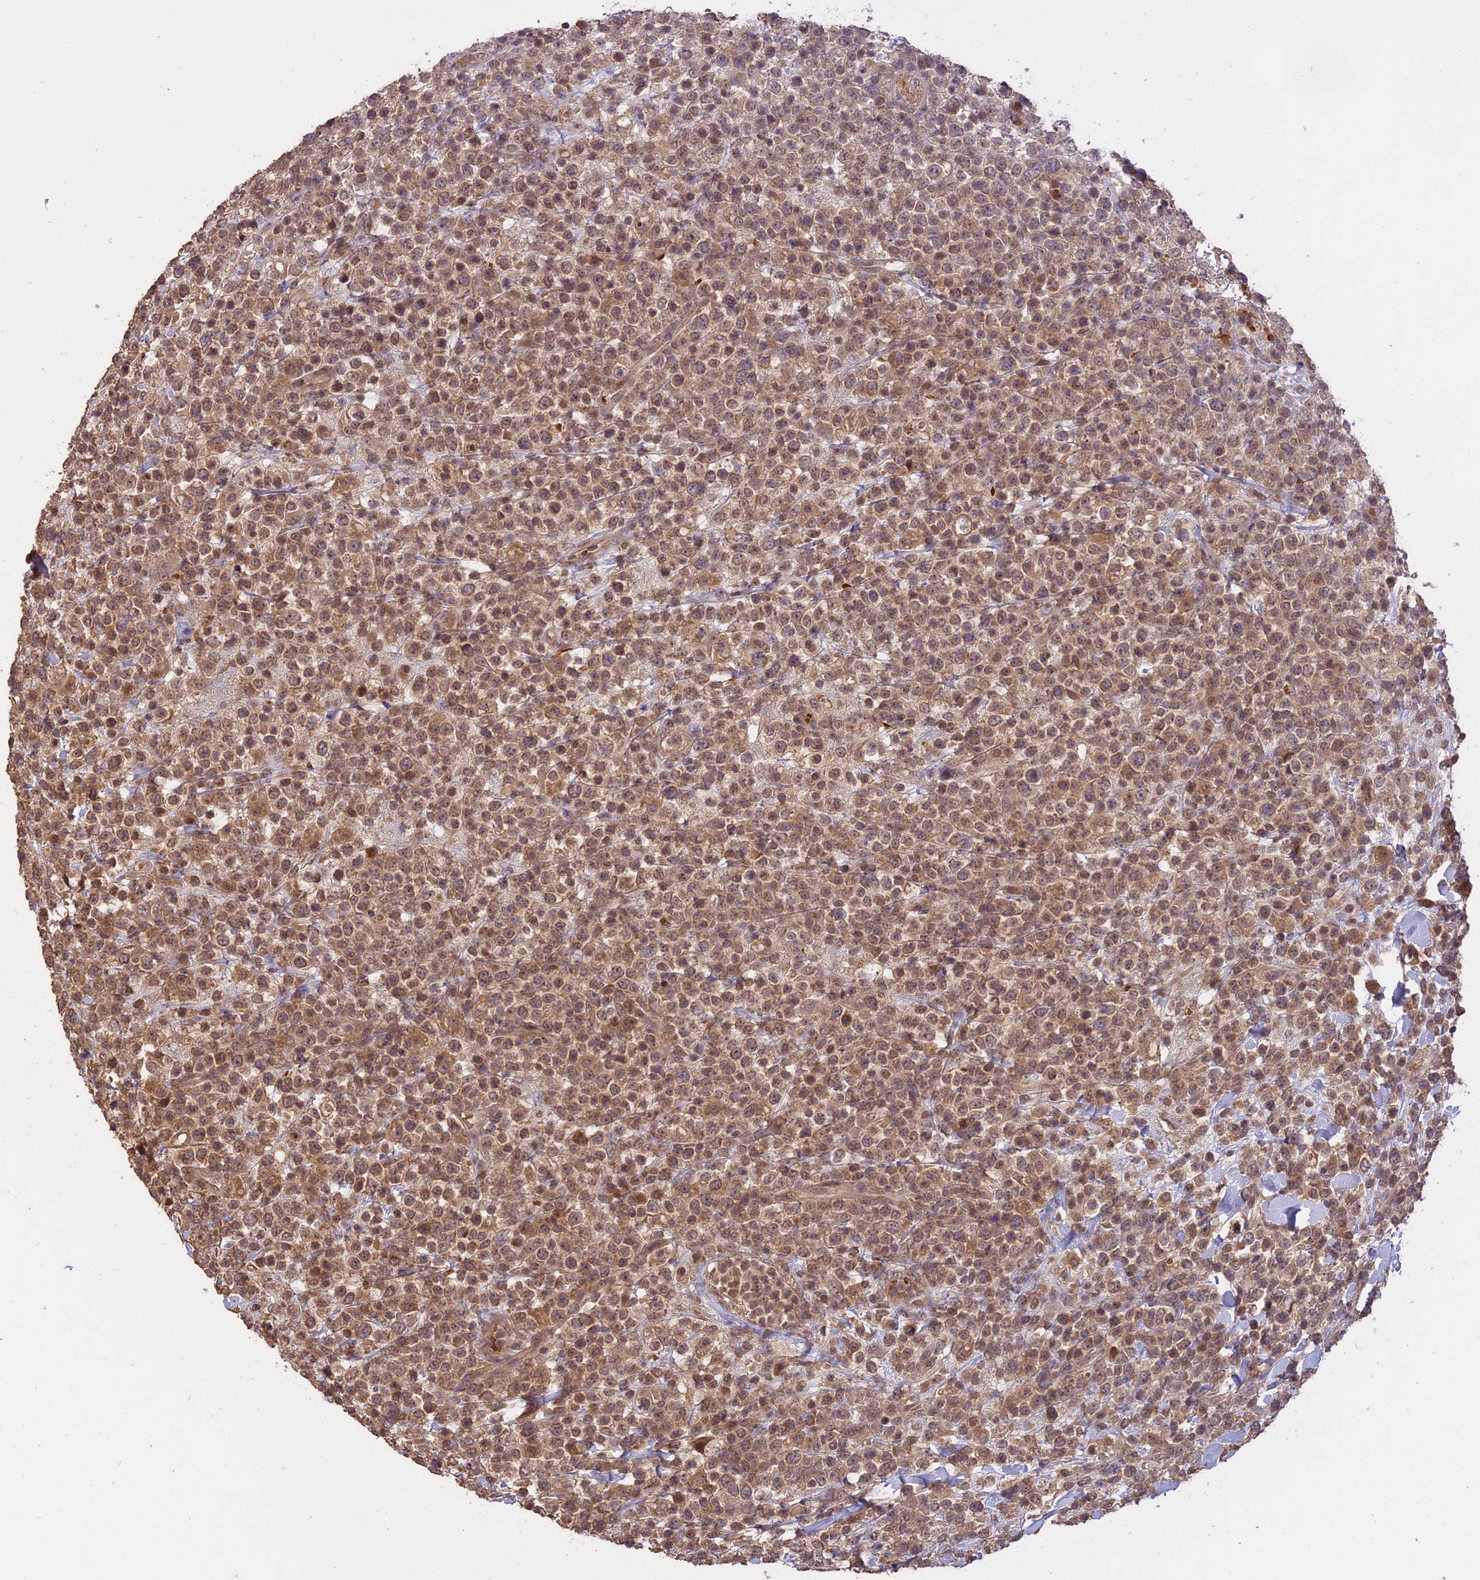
{"staining": {"intensity": "moderate", "quantity": ">75%", "location": "cytoplasmic/membranous"}, "tissue": "lymphoma", "cell_type": "Tumor cells", "image_type": "cancer", "snomed": [{"axis": "morphology", "description": "Malignant lymphoma, non-Hodgkin's type, High grade"}, {"axis": "topography", "description": "Colon"}], "caption": "Human high-grade malignant lymphoma, non-Hodgkin's type stained for a protein (brown) demonstrates moderate cytoplasmic/membranous positive expression in approximately >75% of tumor cells.", "gene": "TIGD7", "patient": {"sex": "female", "age": 53}}